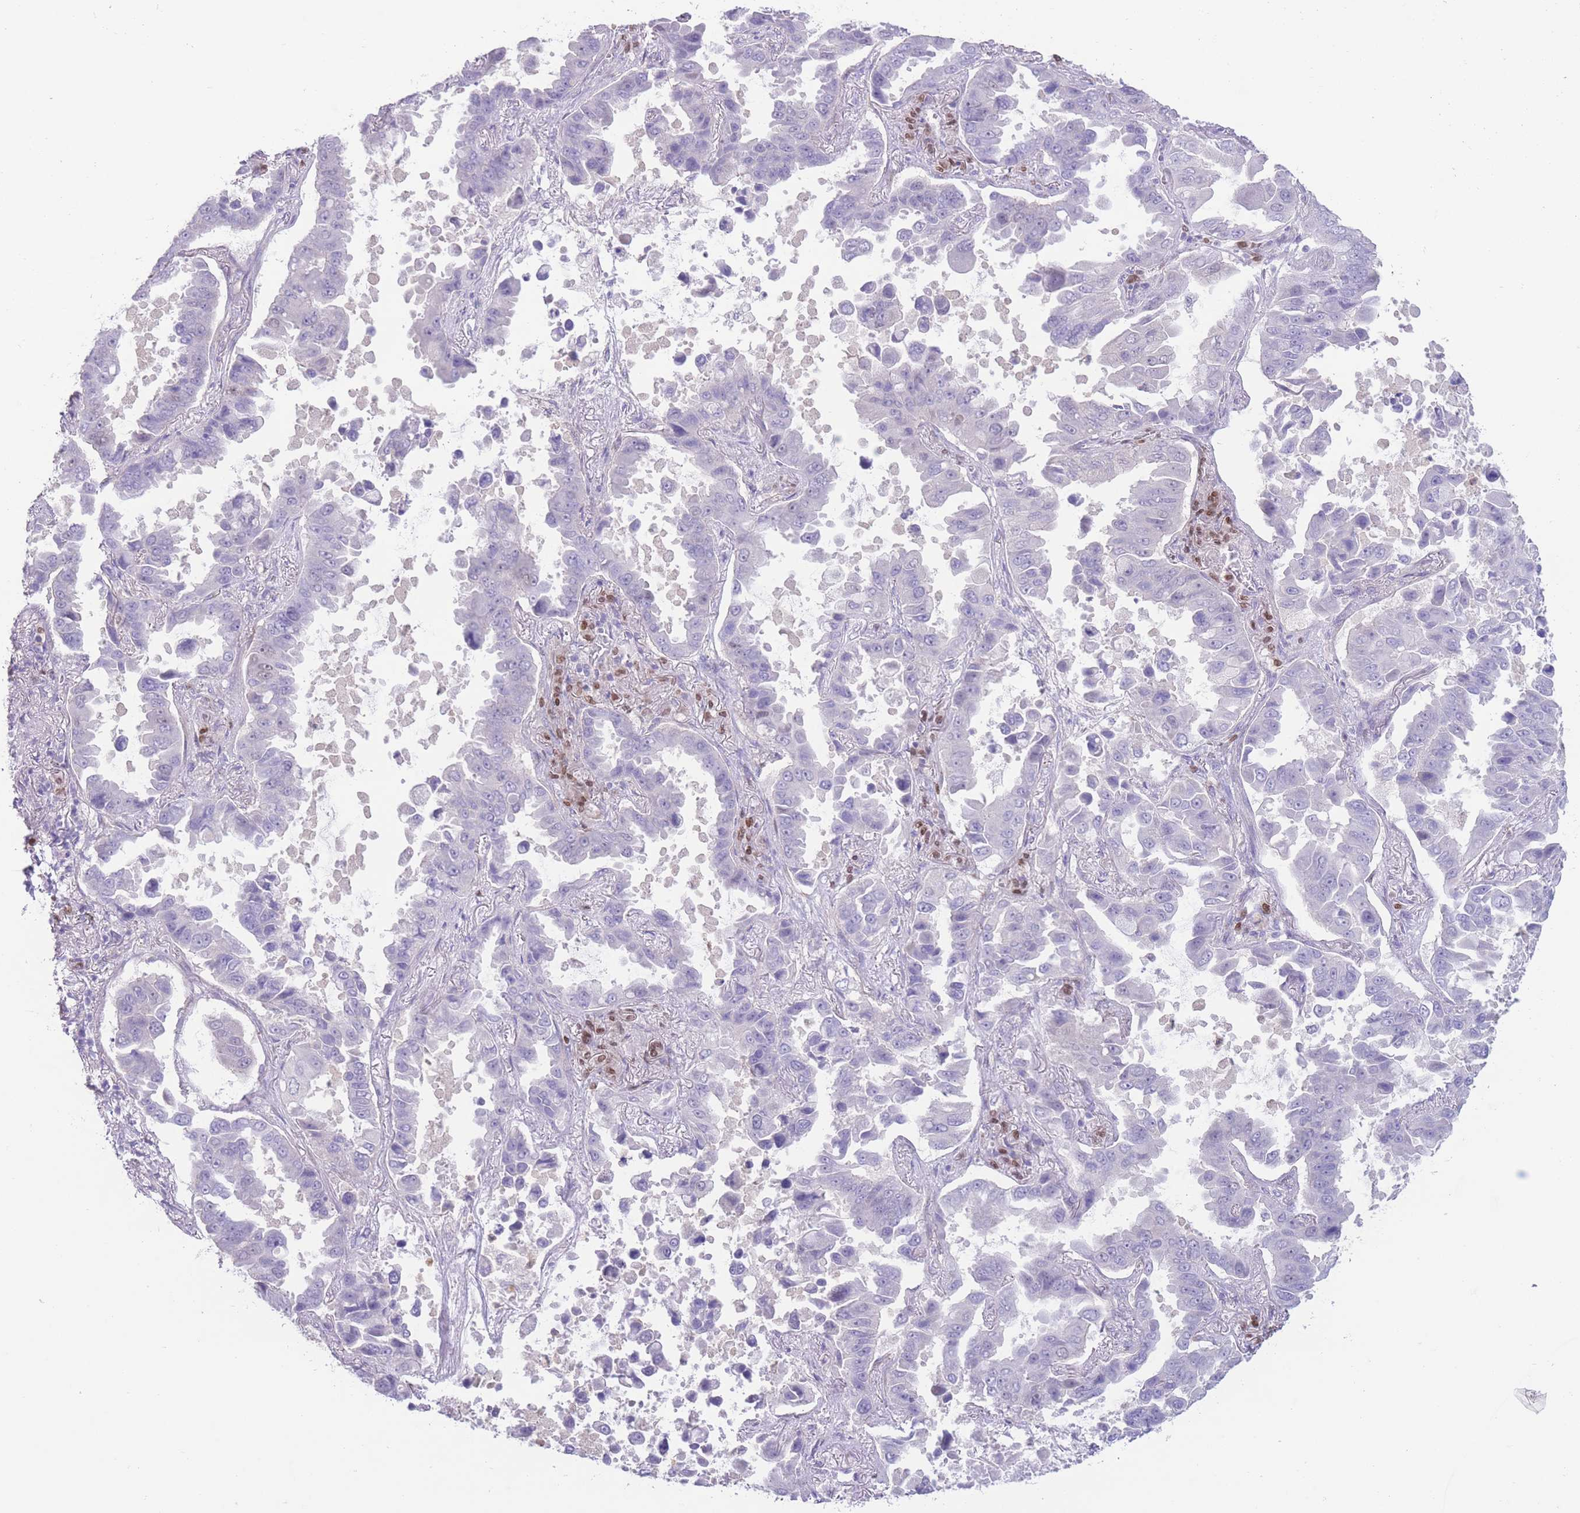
{"staining": {"intensity": "negative", "quantity": "none", "location": "none"}, "tissue": "lung cancer", "cell_type": "Tumor cells", "image_type": "cancer", "snomed": [{"axis": "morphology", "description": "Adenocarcinoma, NOS"}, {"axis": "topography", "description": "Lung"}], "caption": "IHC photomicrograph of neoplastic tissue: human adenocarcinoma (lung) stained with DAB (3,3'-diaminobenzidine) shows no significant protein staining in tumor cells. (Stains: DAB immunohistochemistry (IHC) with hematoxylin counter stain, Microscopy: brightfield microscopy at high magnification).", "gene": "BHLHA15", "patient": {"sex": "male", "age": 64}}